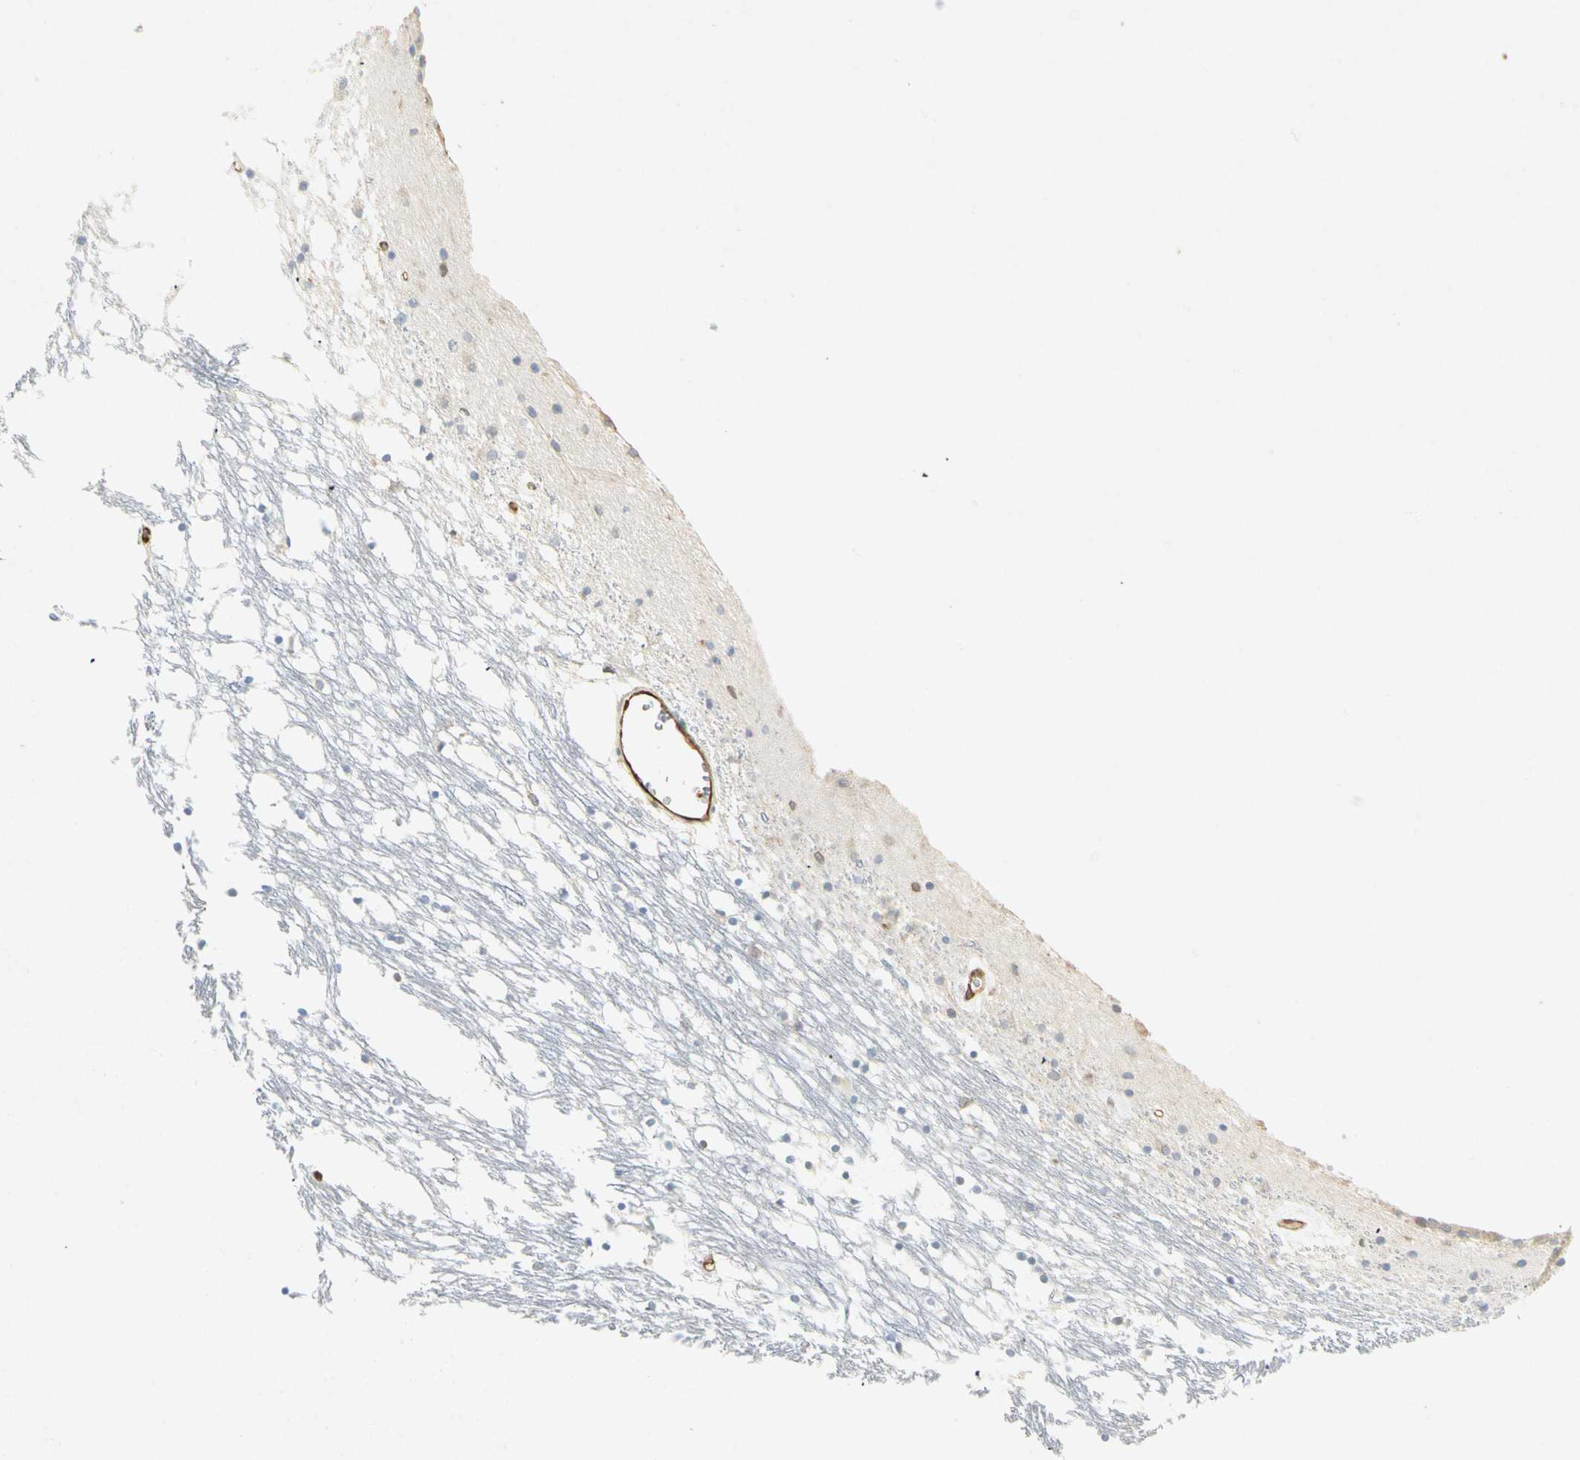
{"staining": {"intensity": "moderate", "quantity": "<25%", "location": "cytoplasmic/membranous"}, "tissue": "caudate", "cell_type": "Glial cells", "image_type": "normal", "snomed": [{"axis": "morphology", "description": "Normal tissue, NOS"}, {"axis": "topography", "description": "Lateral ventricle wall"}], "caption": "Benign caudate reveals moderate cytoplasmic/membranous staining in about <25% of glial cells, visualized by immunohistochemistry. (brown staining indicates protein expression, while blue staining denotes nuclei).", "gene": "TAPBP", "patient": {"sex": "male", "age": 45}}